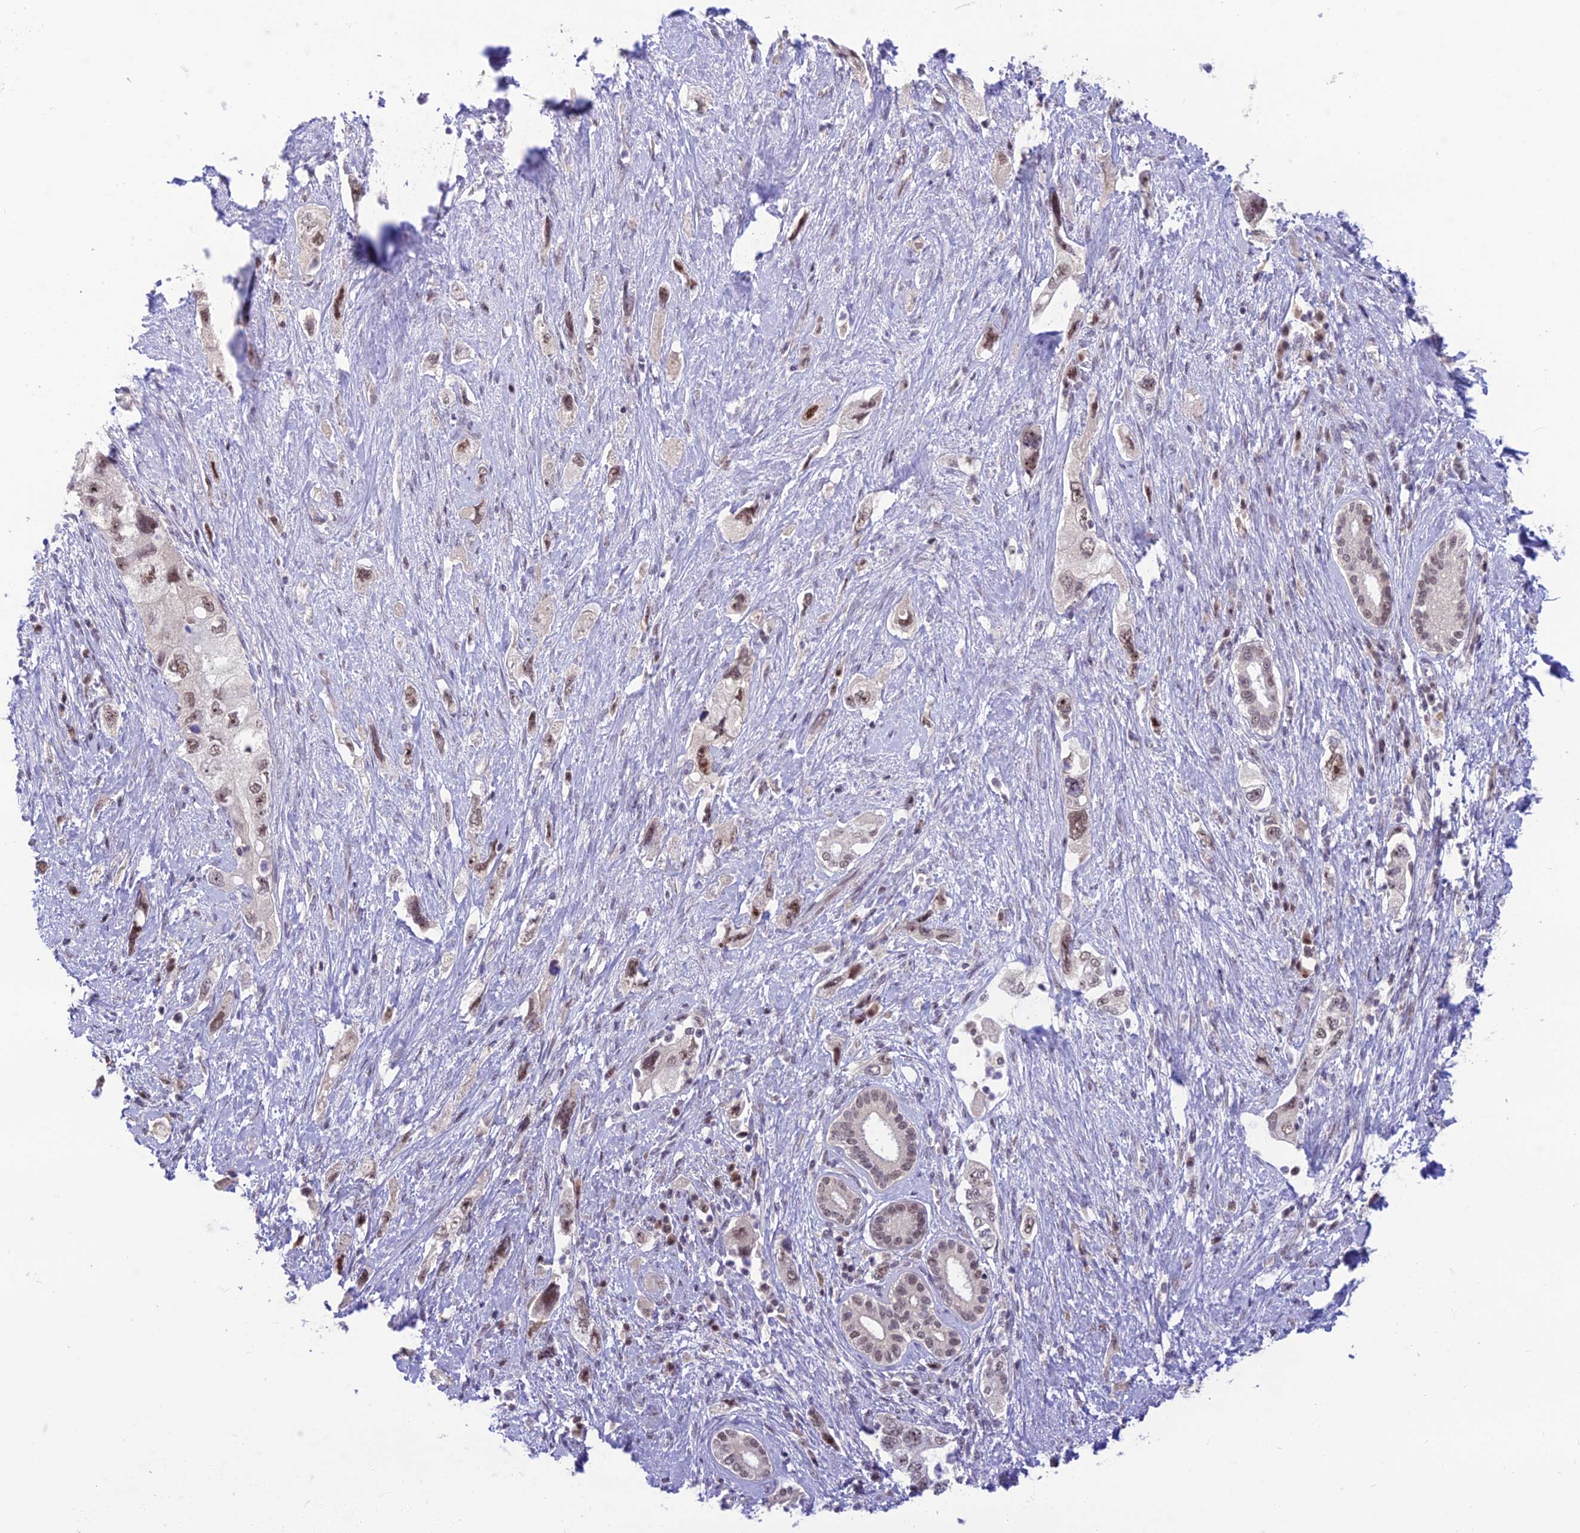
{"staining": {"intensity": "moderate", "quantity": ">75%", "location": "nuclear"}, "tissue": "pancreatic cancer", "cell_type": "Tumor cells", "image_type": "cancer", "snomed": [{"axis": "morphology", "description": "Adenocarcinoma, NOS"}, {"axis": "topography", "description": "Pancreas"}], "caption": "Adenocarcinoma (pancreatic) was stained to show a protein in brown. There is medium levels of moderate nuclear expression in about >75% of tumor cells. (Stains: DAB (3,3'-diaminobenzidine) in brown, nuclei in blue, Microscopy: brightfield microscopy at high magnification).", "gene": "ASPDH", "patient": {"sex": "female", "age": 73}}